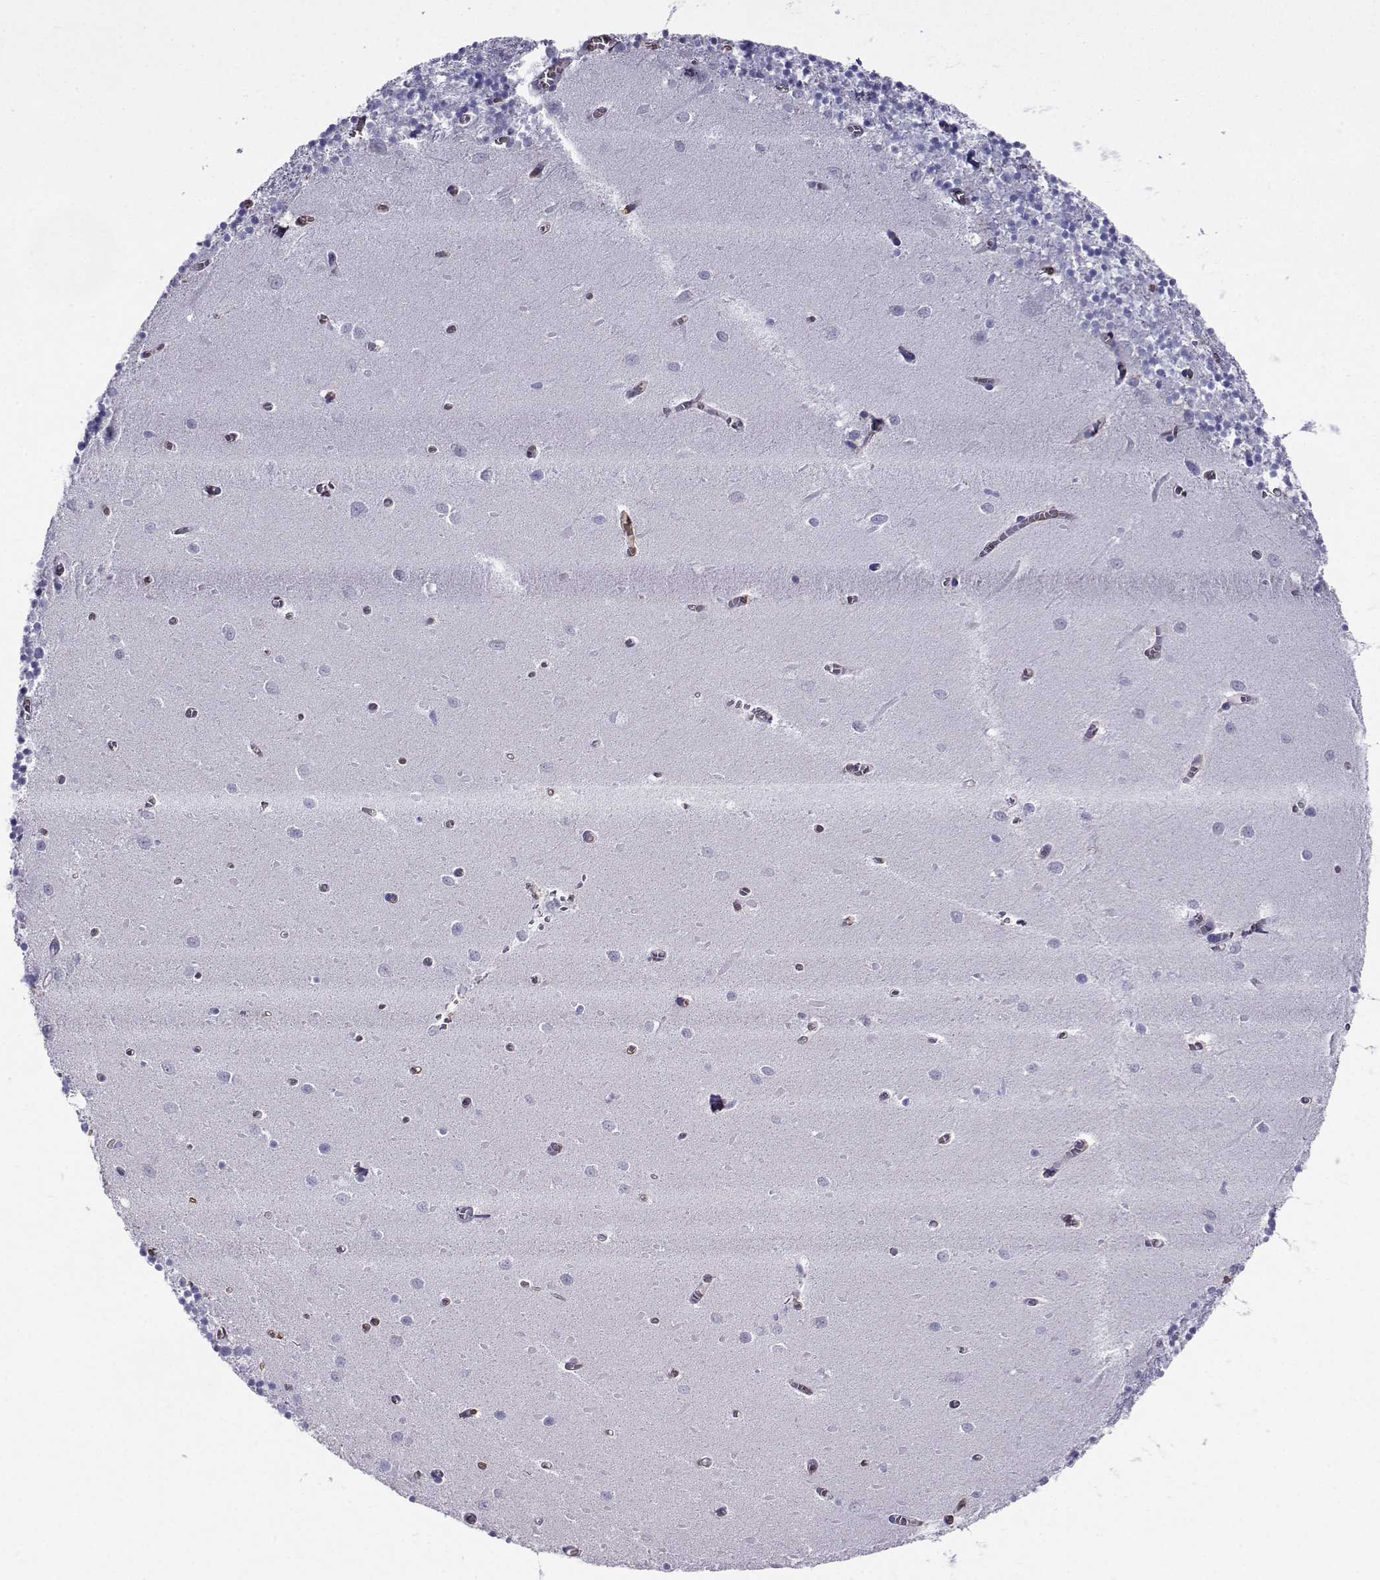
{"staining": {"intensity": "negative", "quantity": "none", "location": "none"}, "tissue": "cerebellum", "cell_type": "Cells in granular layer", "image_type": "normal", "snomed": [{"axis": "morphology", "description": "Normal tissue, NOS"}, {"axis": "topography", "description": "Cerebellum"}], "caption": "An image of cerebellum stained for a protein demonstrates no brown staining in cells in granular layer.", "gene": "CLUL1", "patient": {"sex": "female", "age": 64}}